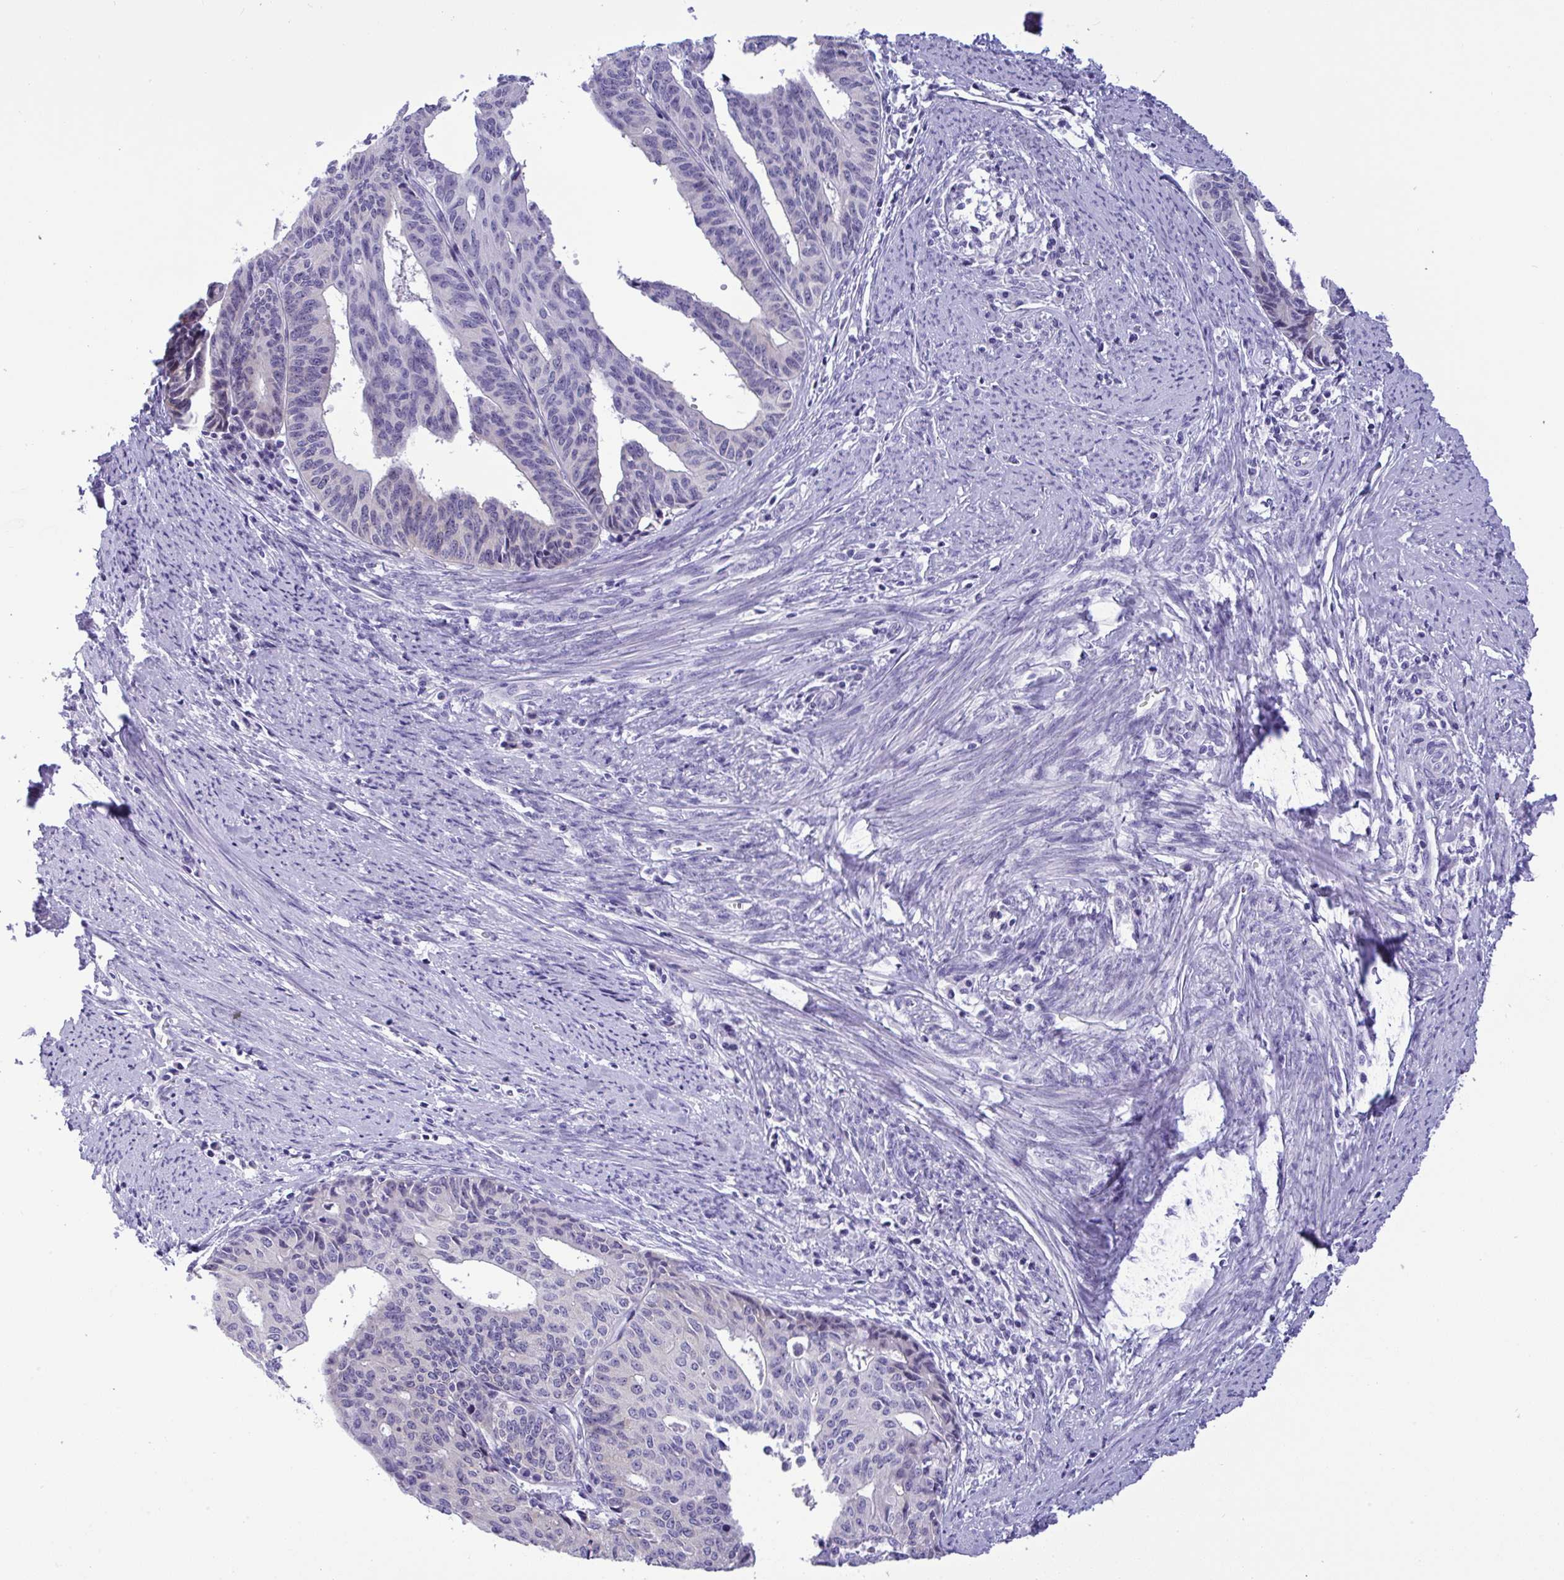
{"staining": {"intensity": "negative", "quantity": "none", "location": "none"}, "tissue": "endometrial cancer", "cell_type": "Tumor cells", "image_type": "cancer", "snomed": [{"axis": "morphology", "description": "Adenocarcinoma, NOS"}, {"axis": "topography", "description": "Endometrium"}], "caption": "Immunohistochemical staining of human endometrial adenocarcinoma shows no significant staining in tumor cells.", "gene": "YBX2", "patient": {"sex": "female", "age": 65}}